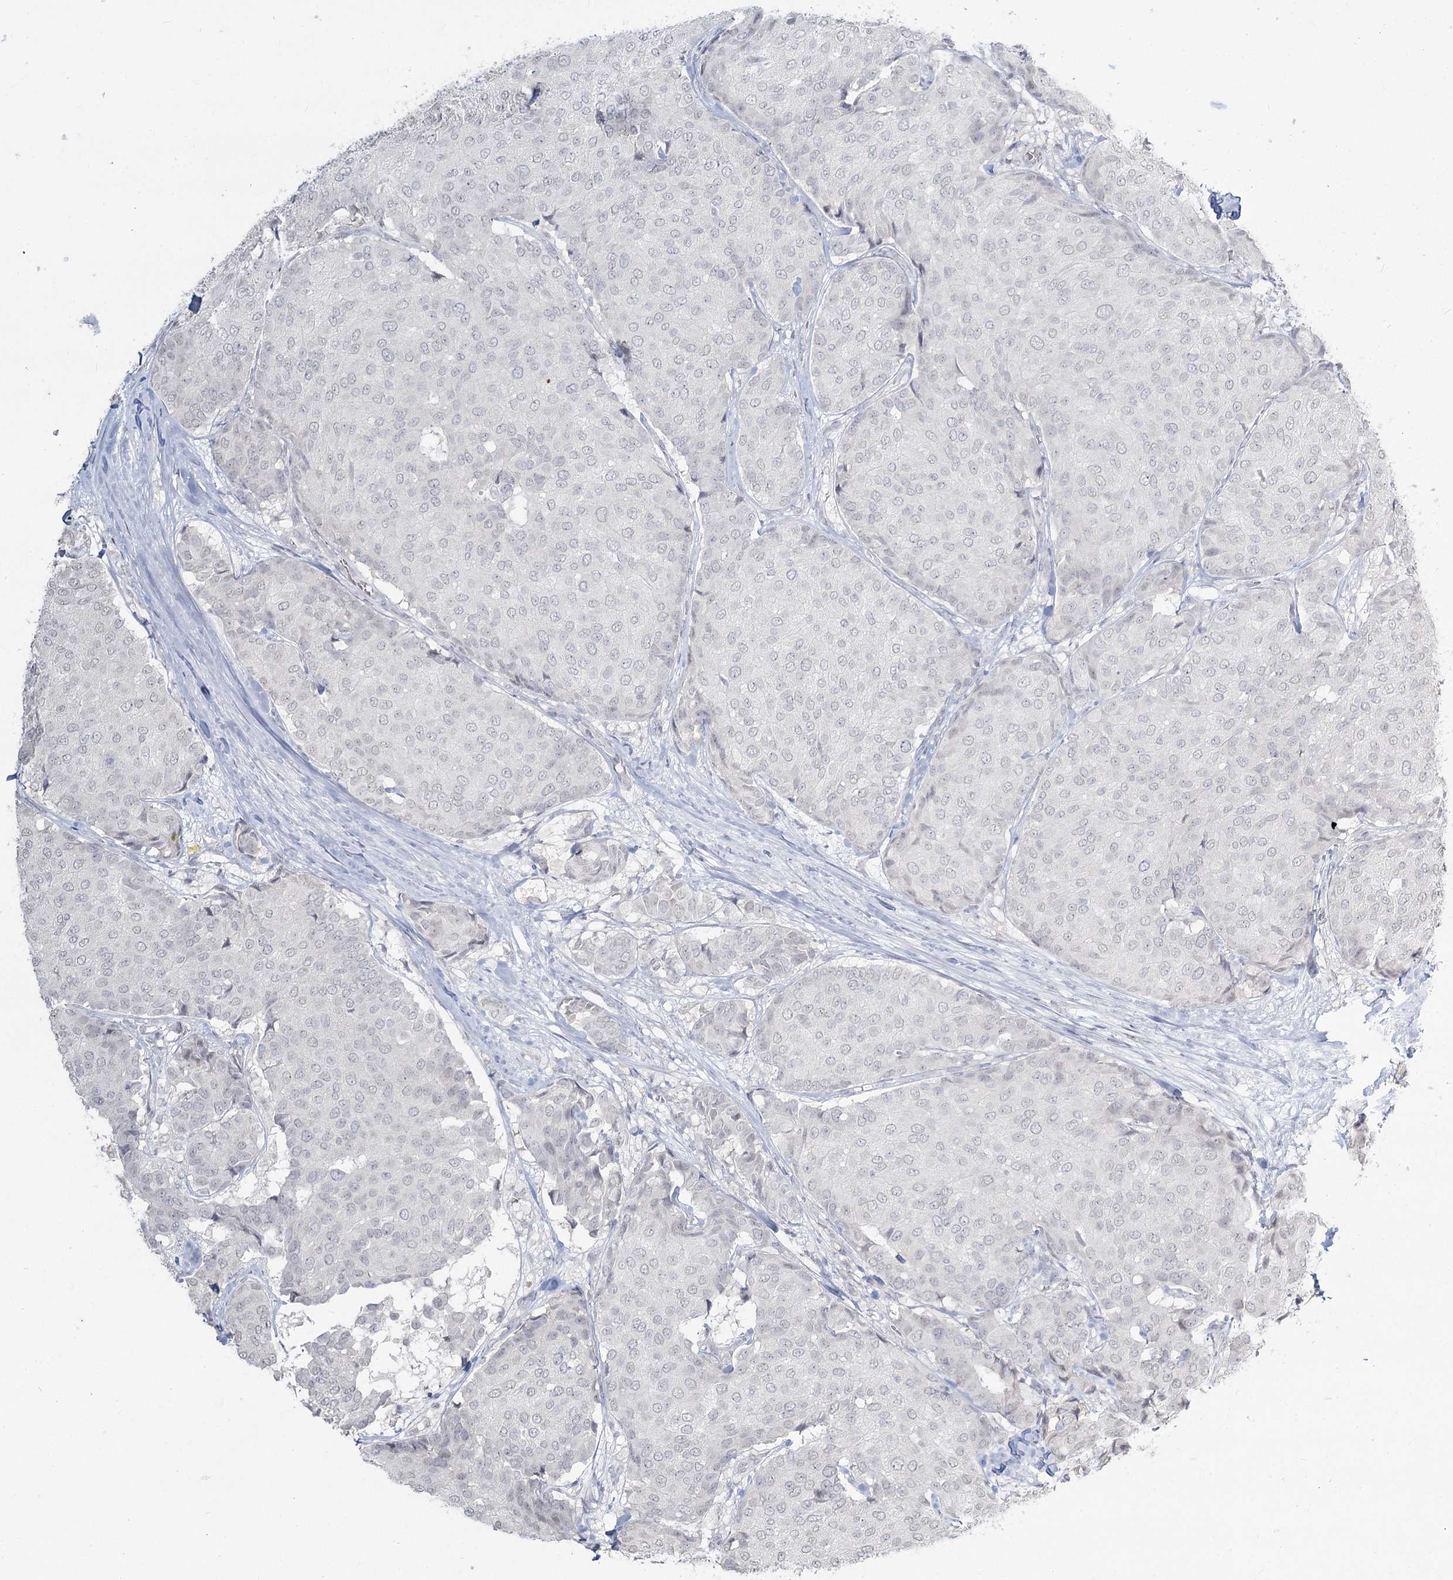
{"staining": {"intensity": "negative", "quantity": "none", "location": "none"}, "tissue": "breast cancer", "cell_type": "Tumor cells", "image_type": "cancer", "snomed": [{"axis": "morphology", "description": "Duct carcinoma"}, {"axis": "topography", "description": "Breast"}], "caption": "An image of human breast cancer (intraductal carcinoma) is negative for staining in tumor cells. (Immunohistochemistry (ihc), brightfield microscopy, high magnification).", "gene": "LY6G5C", "patient": {"sex": "female", "age": 75}}